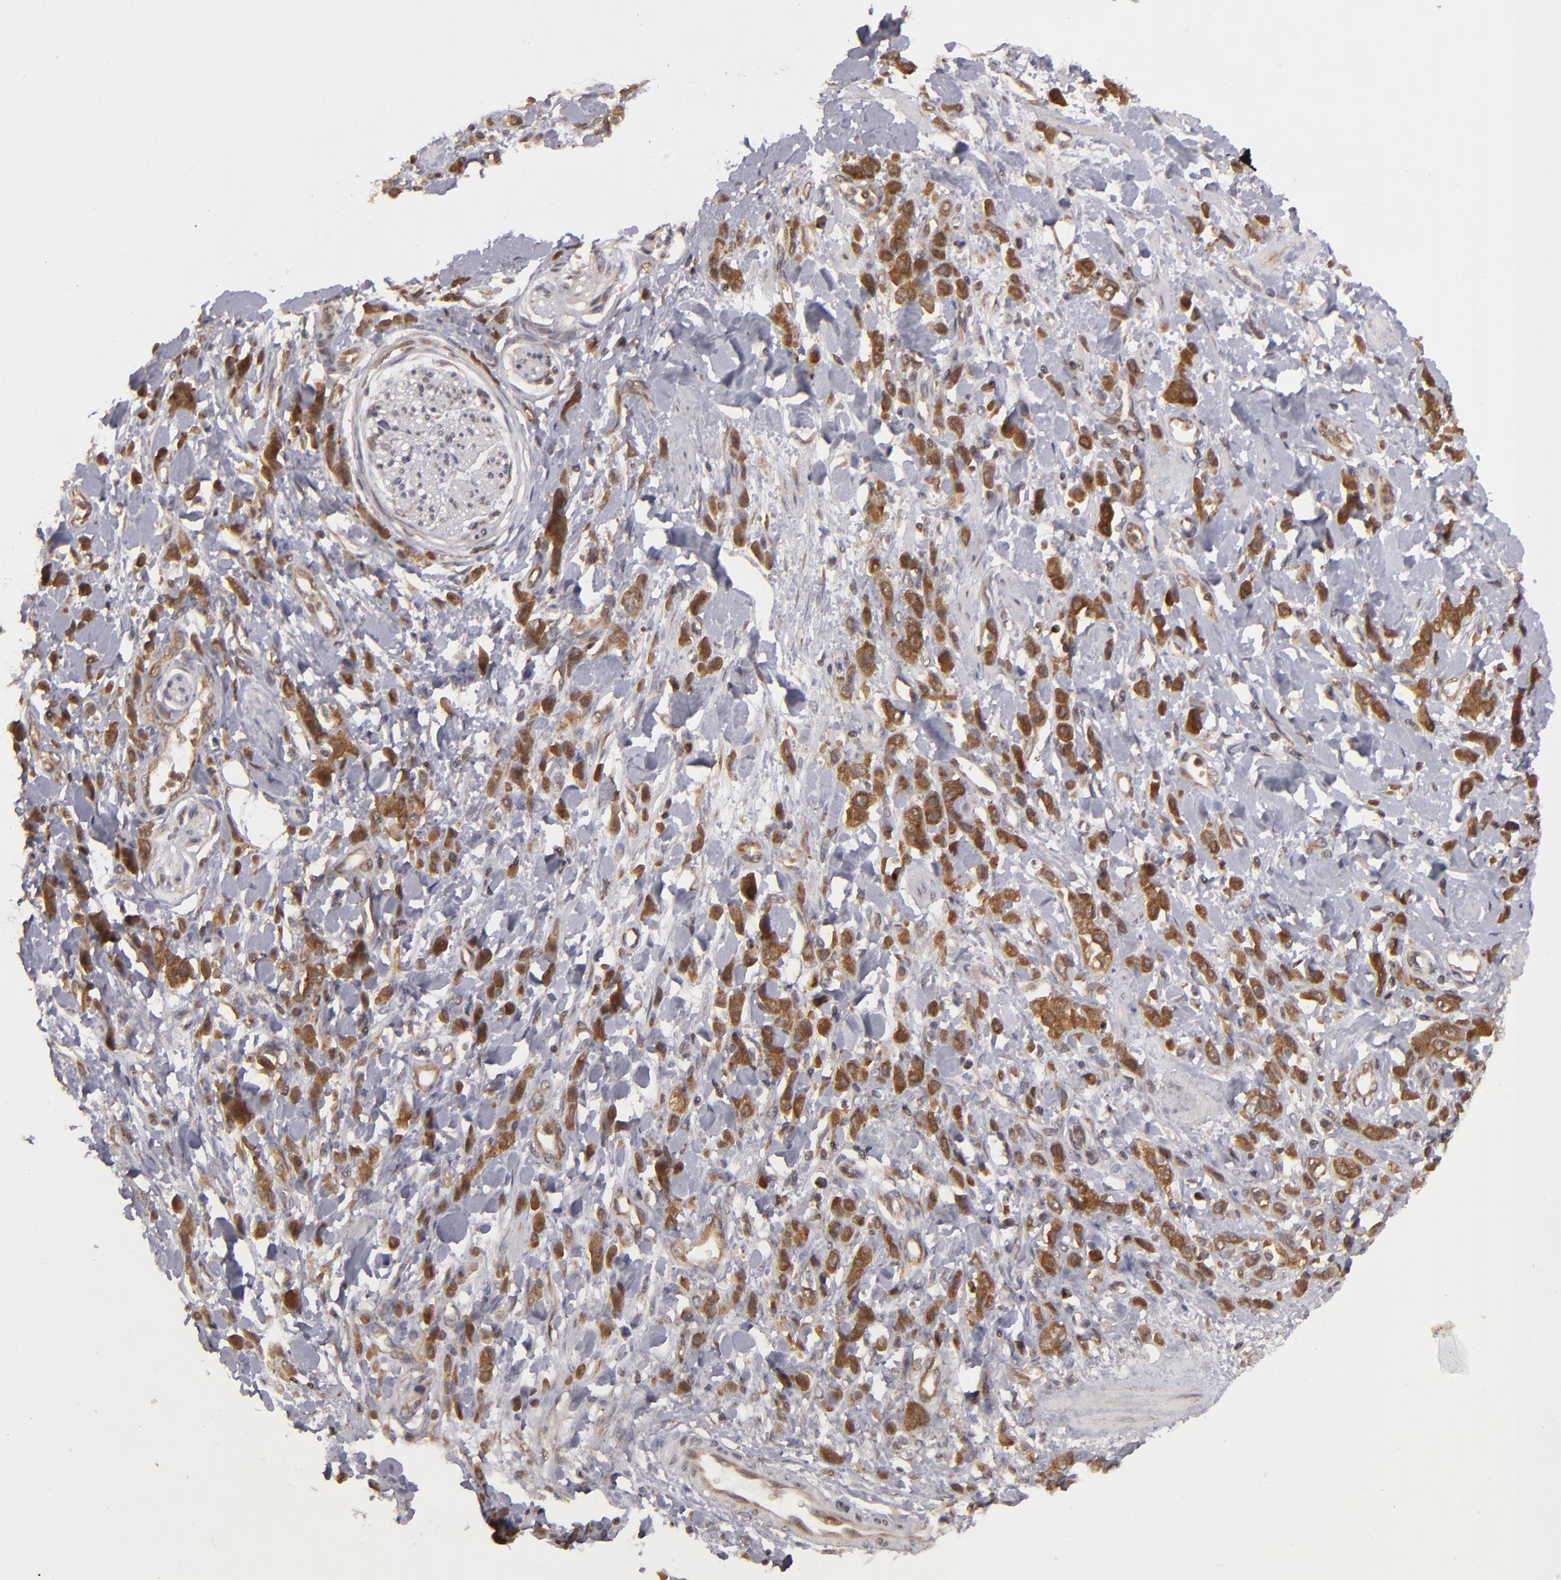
{"staining": {"intensity": "moderate", "quantity": ">75%", "location": "cytoplasmic/membranous"}, "tissue": "stomach cancer", "cell_type": "Tumor cells", "image_type": "cancer", "snomed": [{"axis": "morphology", "description": "Normal tissue, NOS"}, {"axis": "morphology", "description": "Adenocarcinoma, NOS"}, {"axis": "topography", "description": "Stomach"}], "caption": "This image shows immunohistochemistry (IHC) staining of human stomach adenocarcinoma, with medium moderate cytoplasmic/membranous expression in about >75% of tumor cells.", "gene": "MAPK3", "patient": {"sex": "male", "age": 82}}